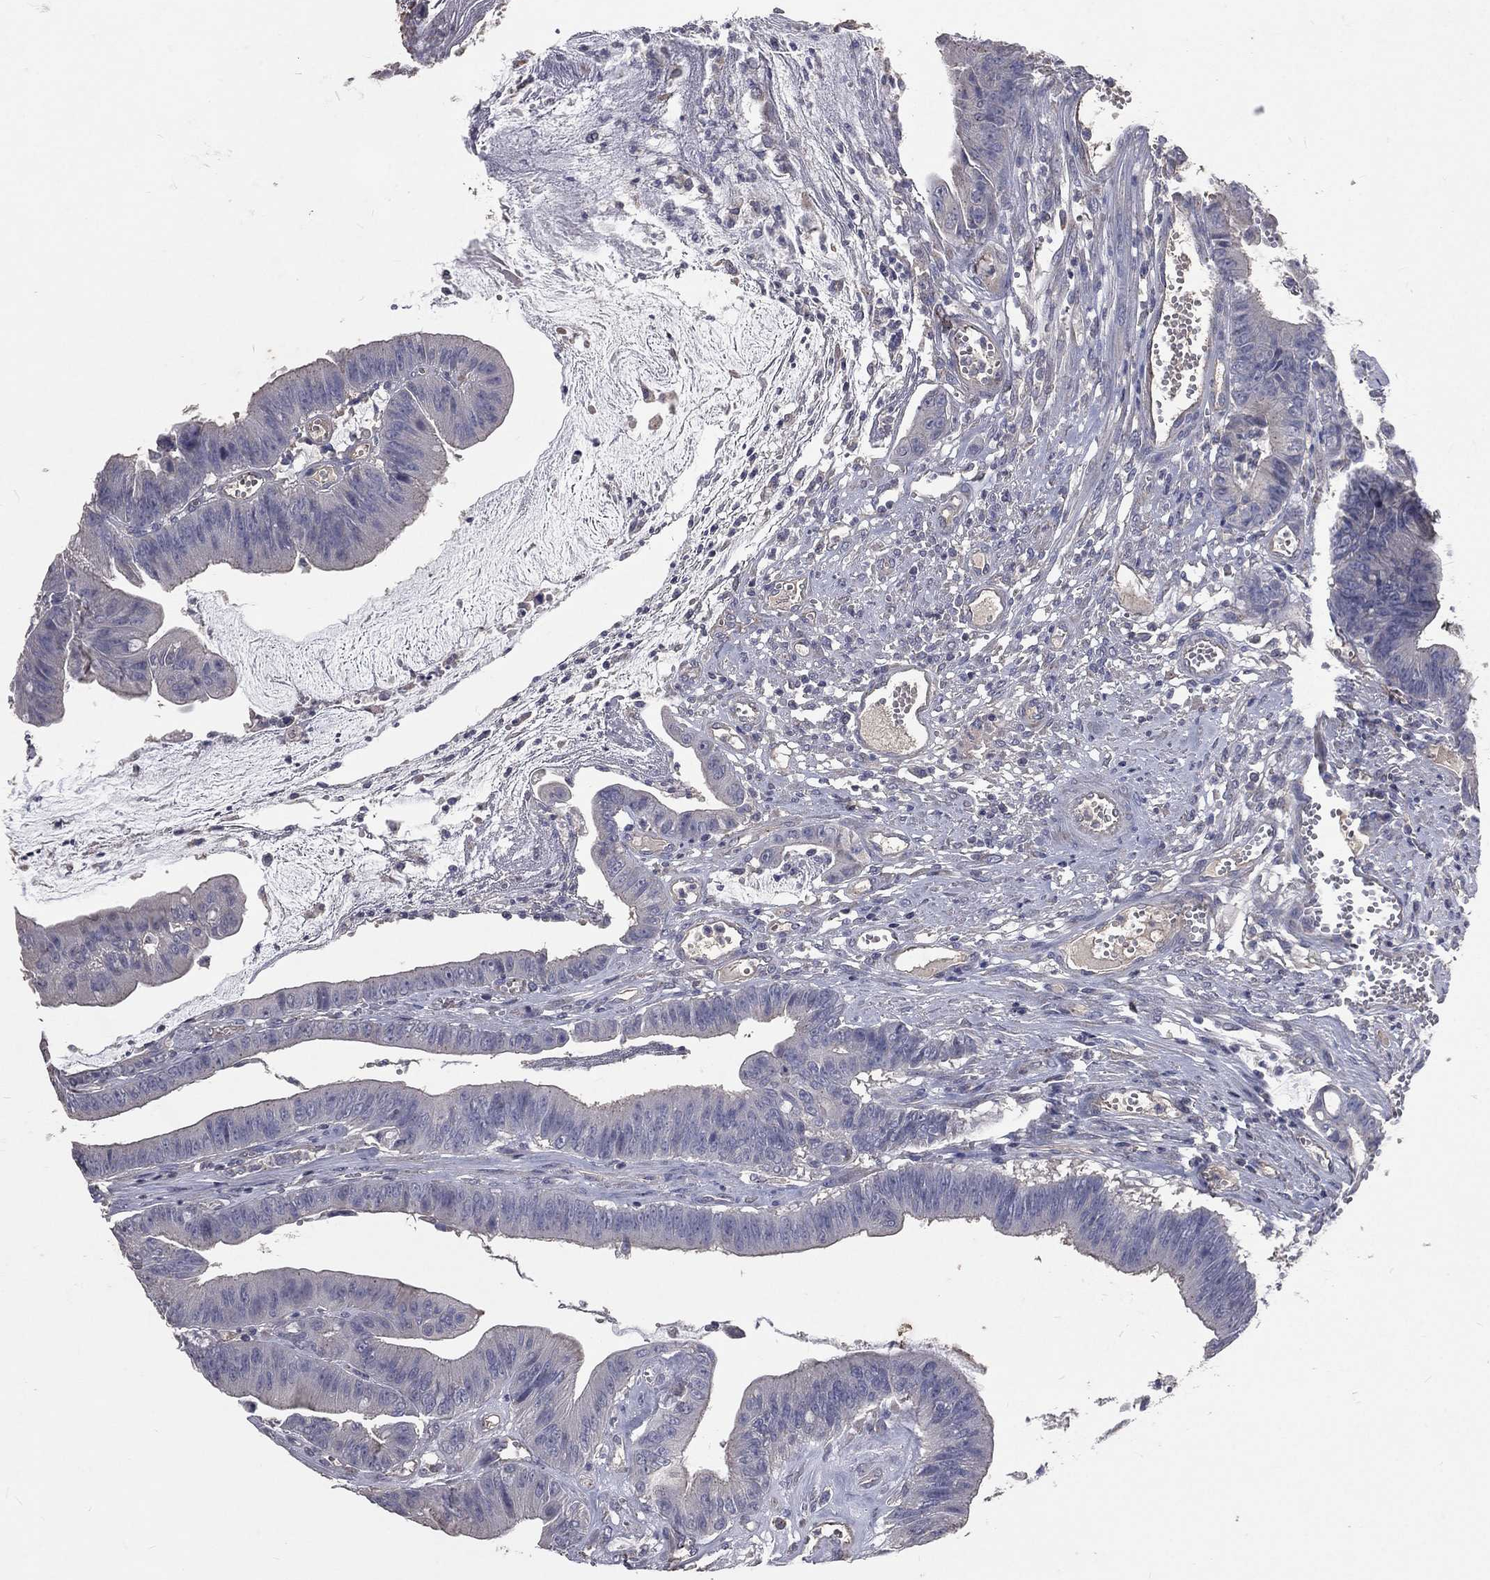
{"staining": {"intensity": "negative", "quantity": "none", "location": "none"}, "tissue": "colorectal cancer", "cell_type": "Tumor cells", "image_type": "cancer", "snomed": [{"axis": "morphology", "description": "Adenocarcinoma, NOS"}, {"axis": "topography", "description": "Colon"}], "caption": "Immunohistochemistry (IHC) histopathology image of neoplastic tissue: colorectal cancer (adenocarcinoma) stained with DAB (3,3'-diaminobenzidine) reveals no significant protein staining in tumor cells.", "gene": "CROCC", "patient": {"sex": "female", "age": 69}}